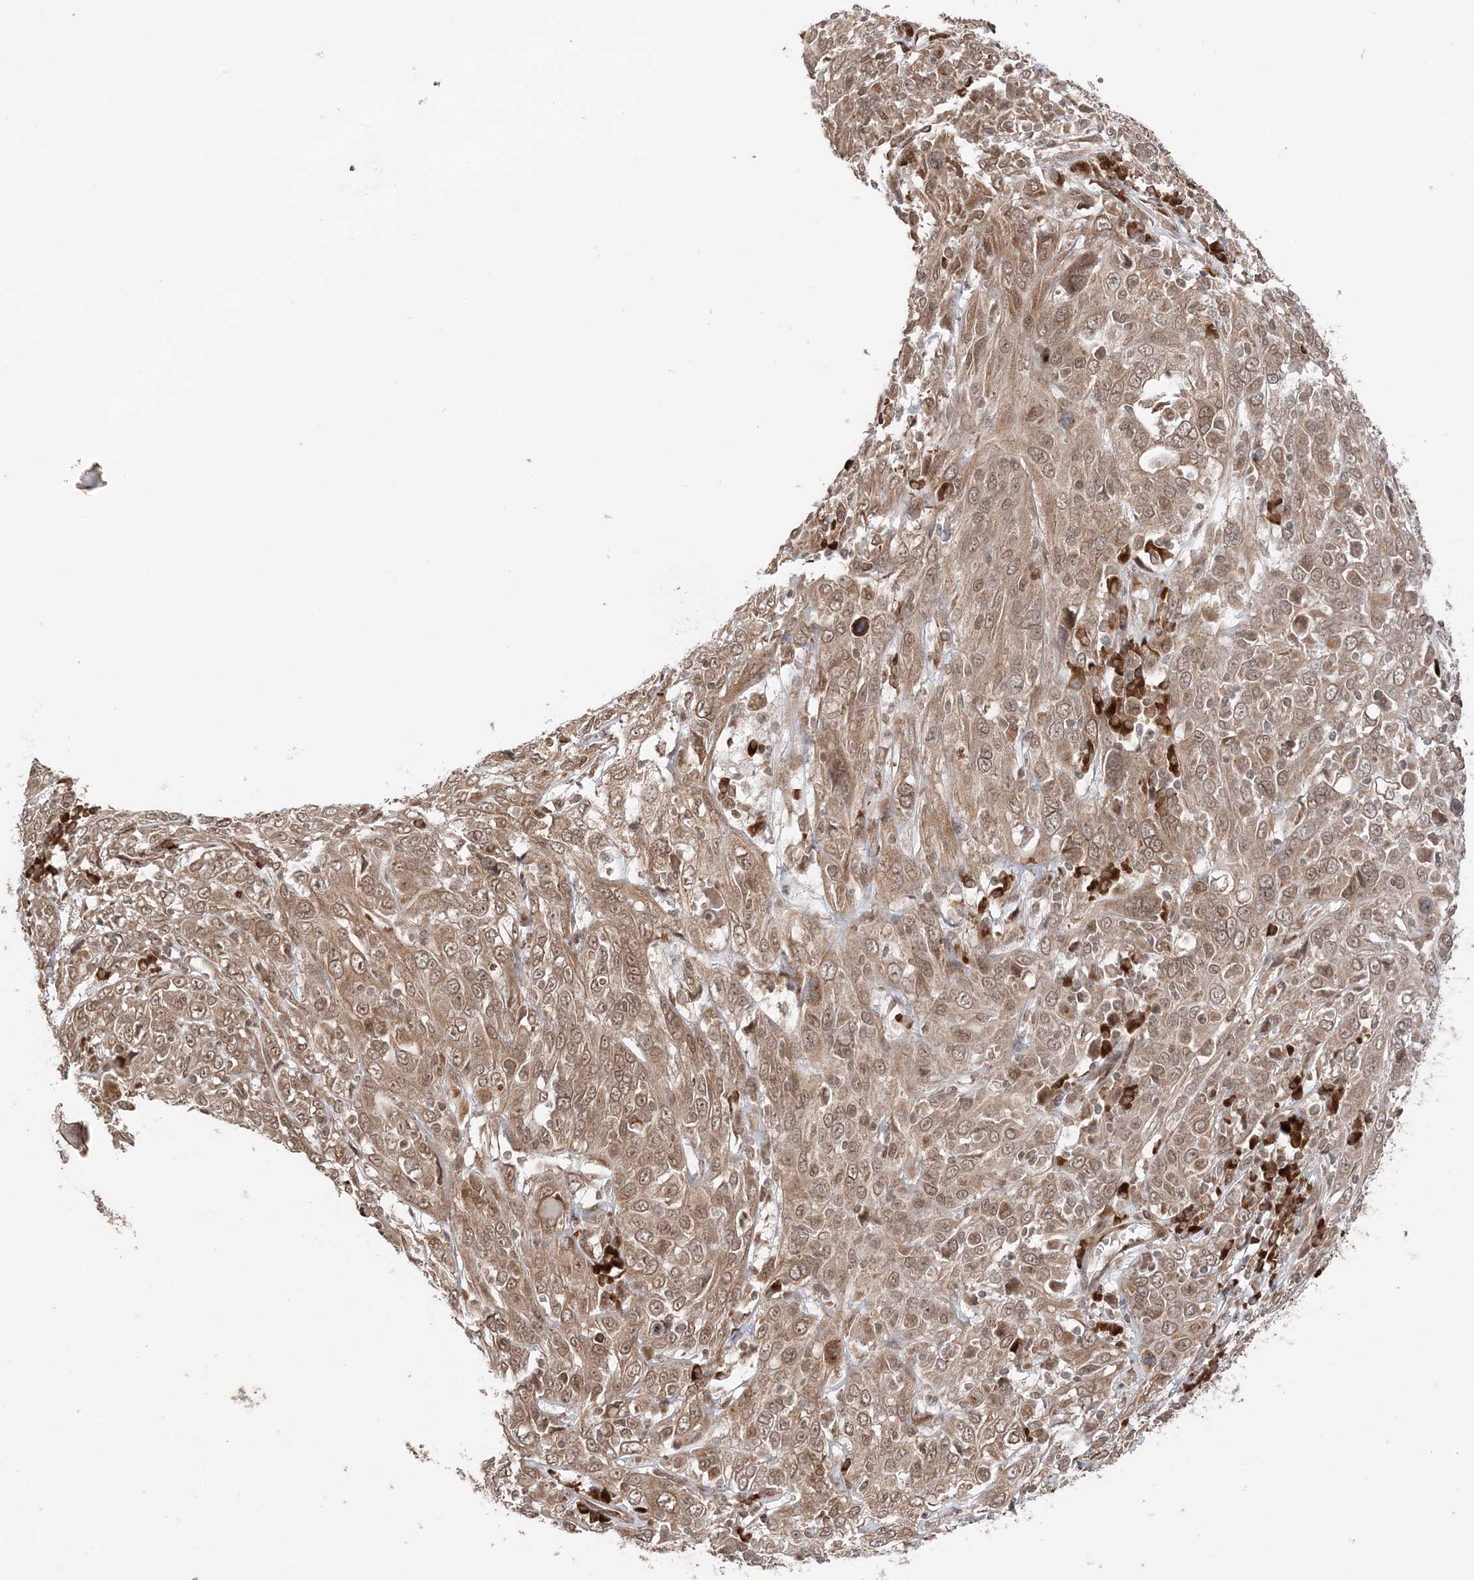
{"staining": {"intensity": "moderate", "quantity": ">75%", "location": "cytoplasmic/membranous,nuclear"}, "tissue": "cervical cancer", "cell_type": "Tumor cells", "image_type": "cancer", "snomed": [{"axis": "morphology", "description": "Squamous cell carcinoma, NOS"}, {"axis": "topography", "description": "Cervix"}], "caption": "The image displays a brown stain indicating the presence of a protein in the cytoplasmic/membranous and nuclear of tumor cells in cervical squamous cell carcinoma. (DAB = brown stain, brightfield microscopy at high magnification).", "gene": "TMED10", "patient": {"sex": "female", "age": 46}}